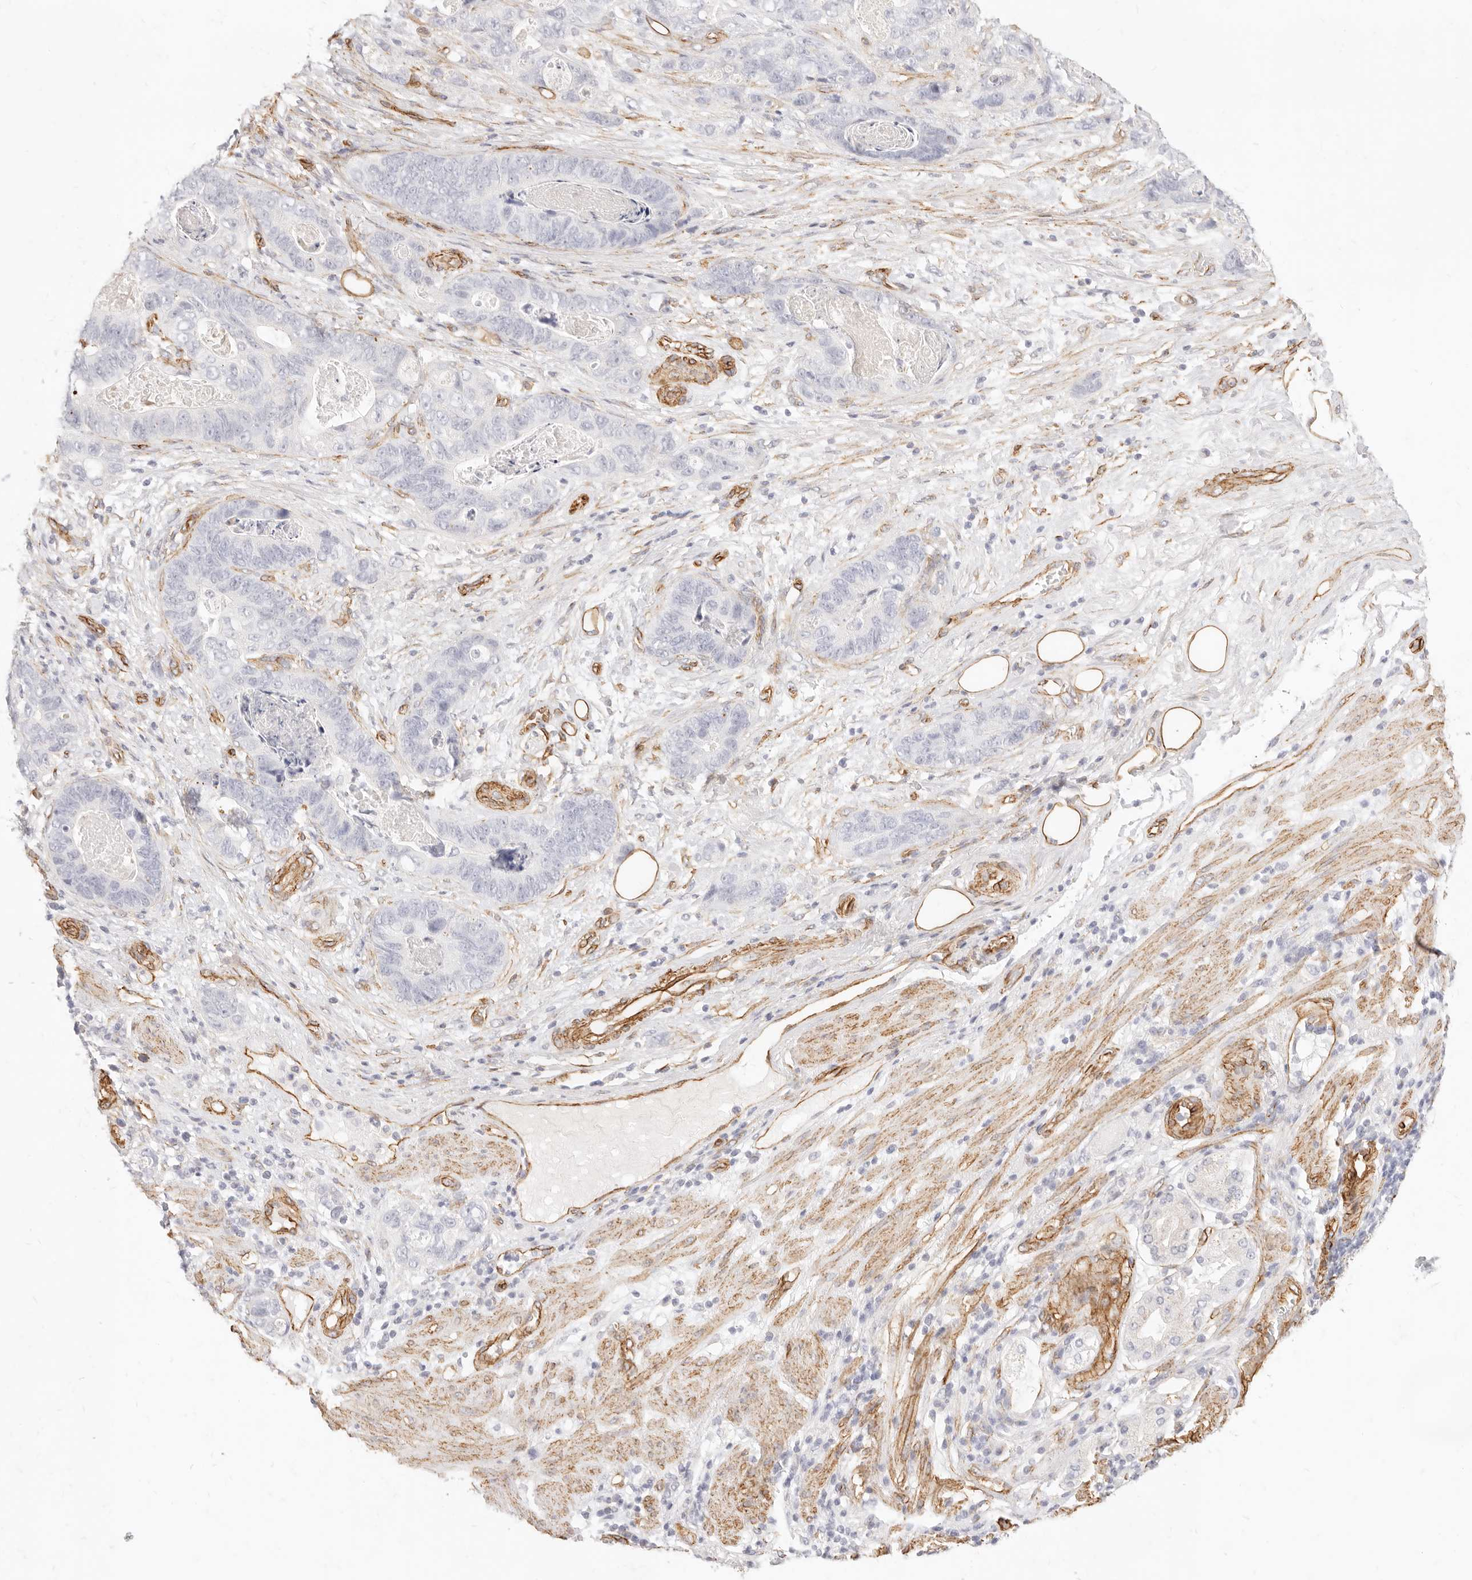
{"staining": {"intensity": "negative", "quantity": "none", "location": "none"}, "tissue": "stomach cancer", "cell_type": "Tumor cells", "image_type": "cancer", "snomed": [{"axis": "morphology", "description": "Normal tissue, NOS"}, {"axis": "morphology", "description": "Adenocarcinoma, NOS"}, {"axis": "topography", "description": "Stomach"}], "caption": "A high-resolution micrograph shows immunohistochemistry staining of stomach adenocarcinoma, which displays no significant positivity in tumor cells. (DAB (3,3'-diaminobenzidine) immunohistochemistry visualized using brightfield microscopy, high magnification).", "gene": "NUS1", "patient": {"sex": "female", "age": 89}}